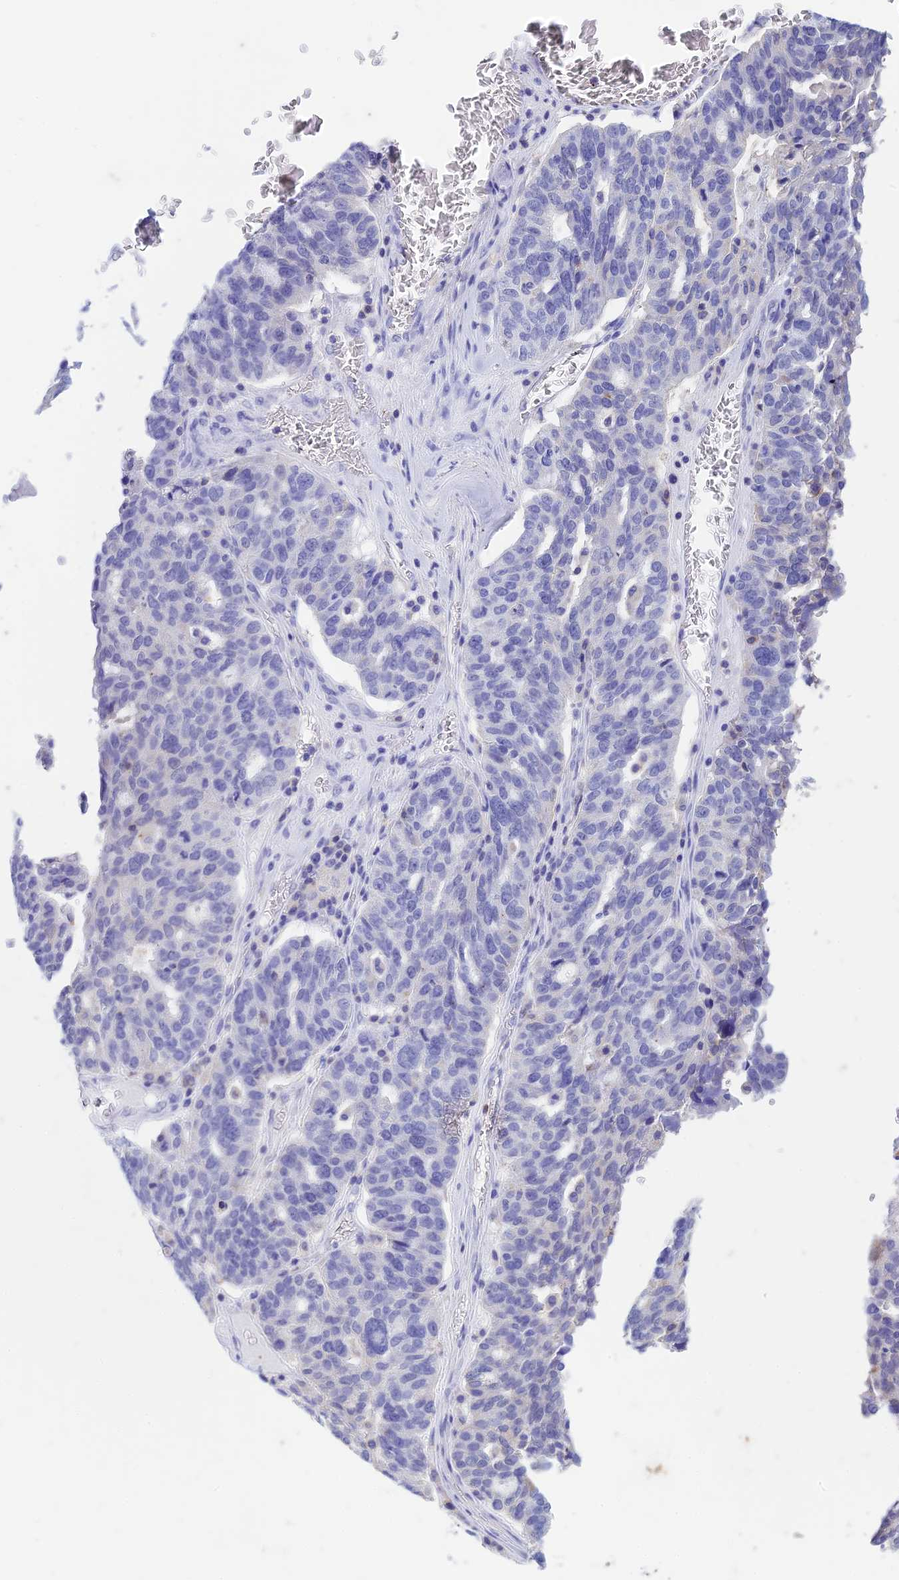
{"staining": {"intensity": "negative", "quantity": "none", "location": "none"}, "tissue": "ovarian cancer", "cell_type": "Tumor cells", "image_type": "cancer", "snomed": [{"axis": "morphology", "description": "Cystadenocarcinoma, serous, NOS"}, {"axis": "topography", "description": "Ovary"}], "caption": "This is an immunohistochemistry micrograph of human ovarian cancer (serous cystadenocarcinoma). There is no expression in tumor cells.", "gene": "FGF7", "patient": {"sex": "female", "age": 59}}